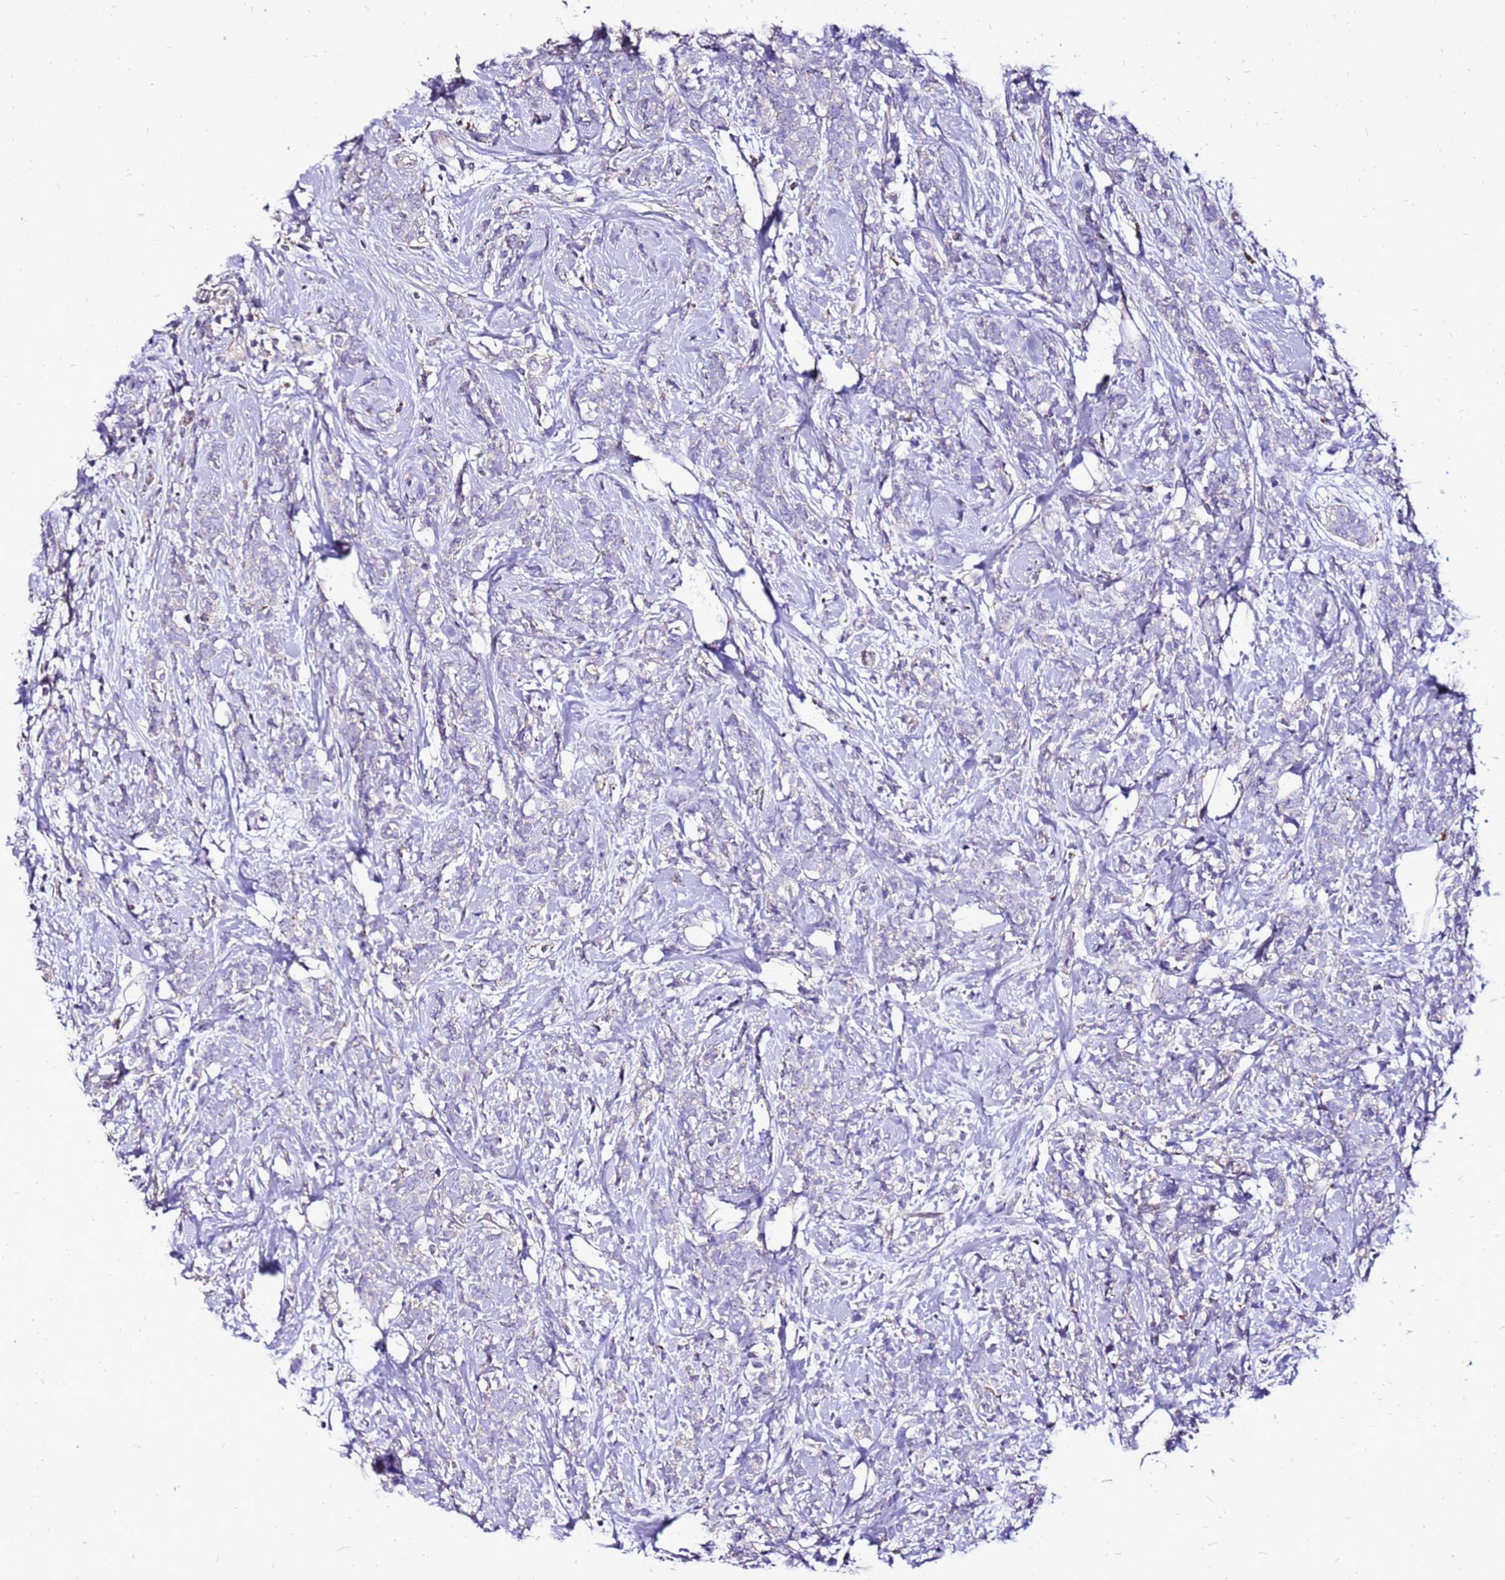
{"staining": {"intensity": "negative", "quantity": "none", "location": "none"}, "tissue": "breast cancer", "cell_type": "Tumor cells", "image_type": "cancer", "snomed": [{"axis": "morphology", "description": "Lobular carcinoma"}, {"axis": "topography", "description": "Breast"}], "caption": "There is no significant staining in tumor cells of breast cancer.", "gene": "TMEM106C", "patient": {"sex": "female", "age": 58}}